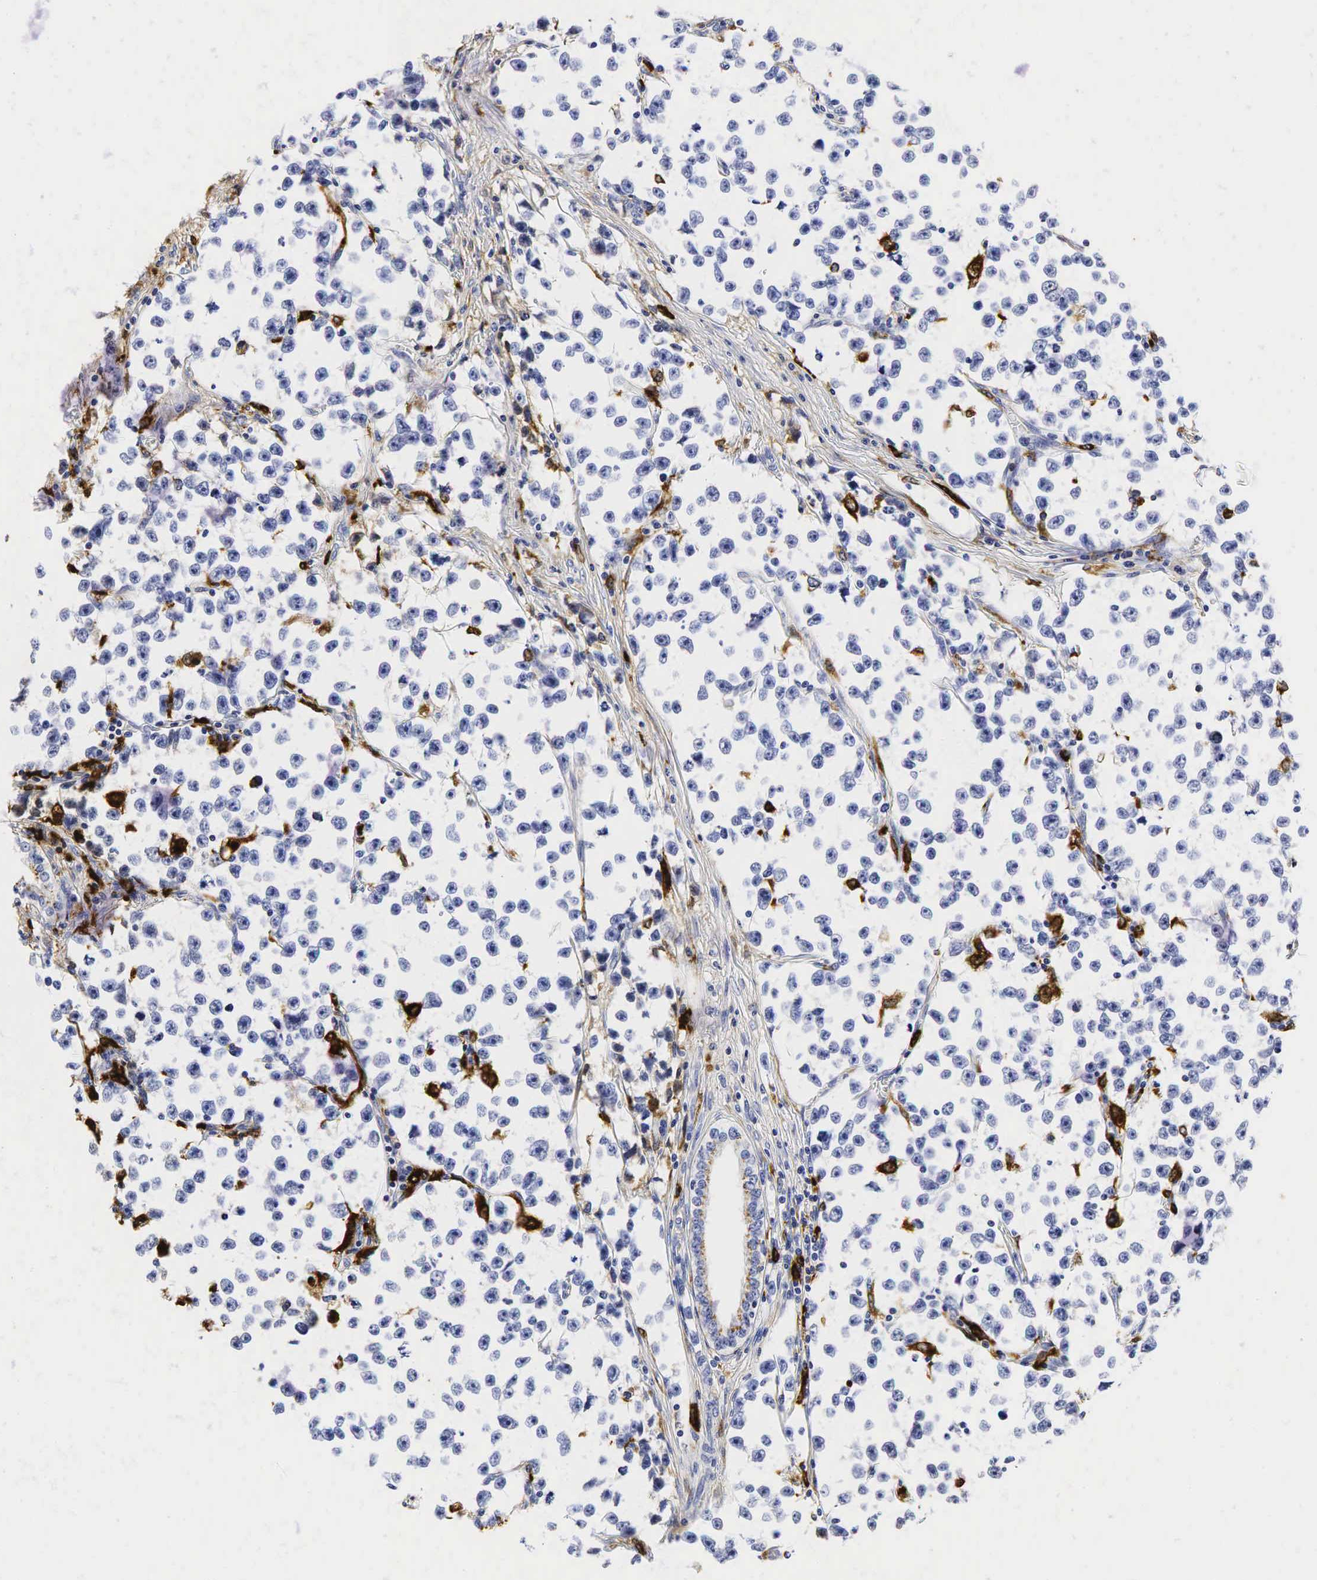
{"staining": {"intensity": "negative", "quantity": "none", "location": "none"}, "tissue": "testis cancer", "cell_type": "Tumor cells", "image_type": "cancer", "snomed": [{"axis": "morphology", "description": "Seminoma, NOS"}, {"axis": "morphology", "description": "Carcinoma, Embryonal, NOS"}, {"axis": "topography", "description": "Testis"}], "caption": "IHC photomicrograph of neoplastic tissue: human seminoma (testis) stained with DAB (3,3'-diaminobenzidine) demonstrates no significant protein positivity in tumor cells. The staining is performed using DAB brown chromogen with nuclei counter-stained in using hematoxylin.", "gene": "LYZ", "patient": {"sex": "male", "age": 30}}